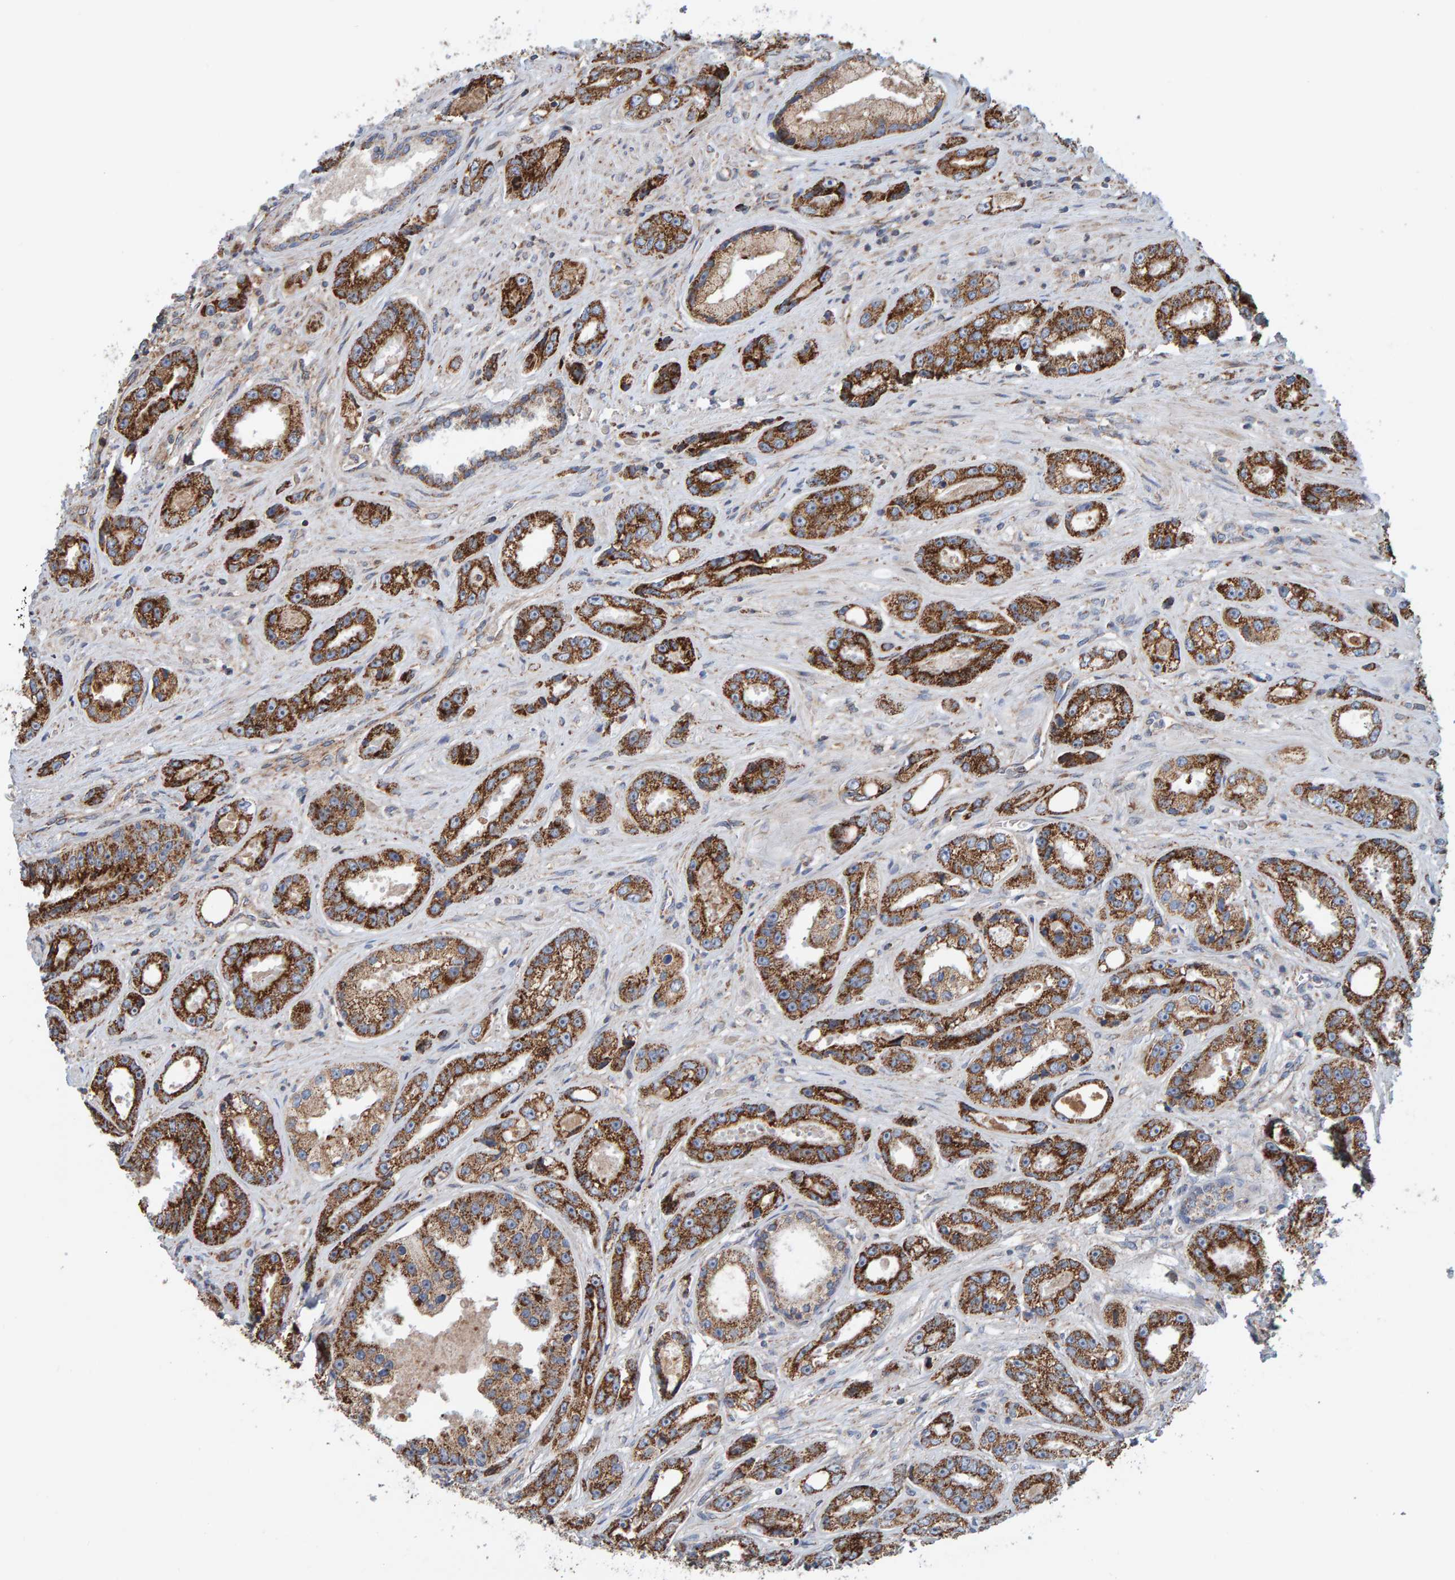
{"staining": {"intensity": "strong", "quantity": ">75%", "location": "cytoplasmic/membranous"}, "tissue": "prostate cancer", "cell_type": "Tumor cells", "image_type": "cancer", "snomed": [{"axis": "morphology", "description": "Adenocarcinoma, High grade"}, {"axis": "topography", "description": "Prostate"}], "caption": "Protein expression analysis of human prostate cancer reveals strong cytoplasmic/membranous positivity in about >75% of tumor cells. (IHC, brightfield microscopy, high magnification).", "gene": "MRPL45", "patient": {"sex": "male", "age": 61}}